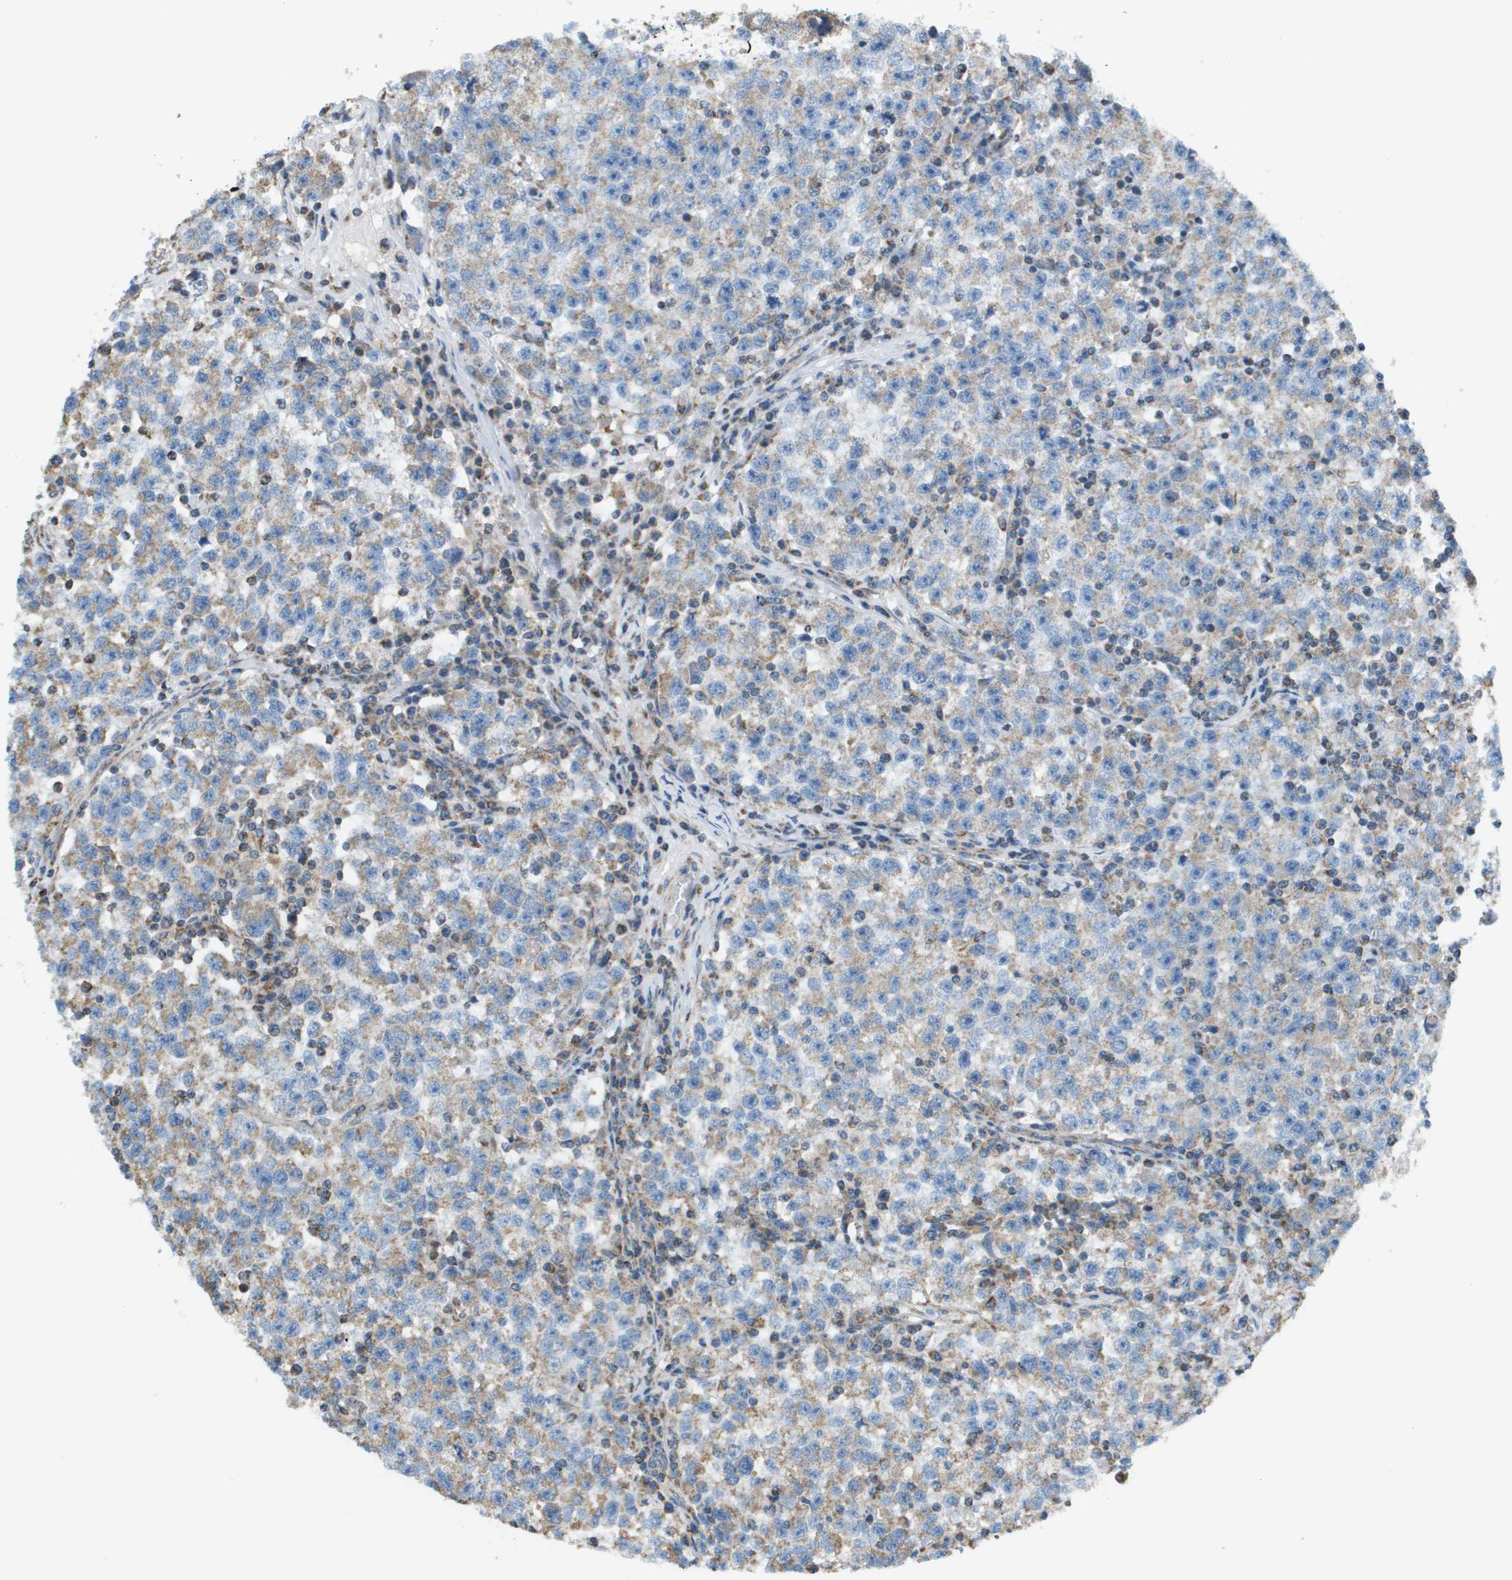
{"staining": {"intensity": "moderate", "quantity": ">75%", "location": "cytoplasmic/membranous"}, "tissue": "testis cancer", "cell_type": "Tumor cells", "image_type": "cancer", "snomed": [{"axis": "morphology", "description": "Seminoma, NOS"}, {"axis": "topography", "description": "Testis"}], "caption": "Immunohistochemical staining of testis cancer (seminoma) demonstrates medium levels of moderate cytoplasmic/membranous expression in approximately >75% of tumor cells.", "gene": "TAOK3", "patient": {"sex": "male", "age": 22}}